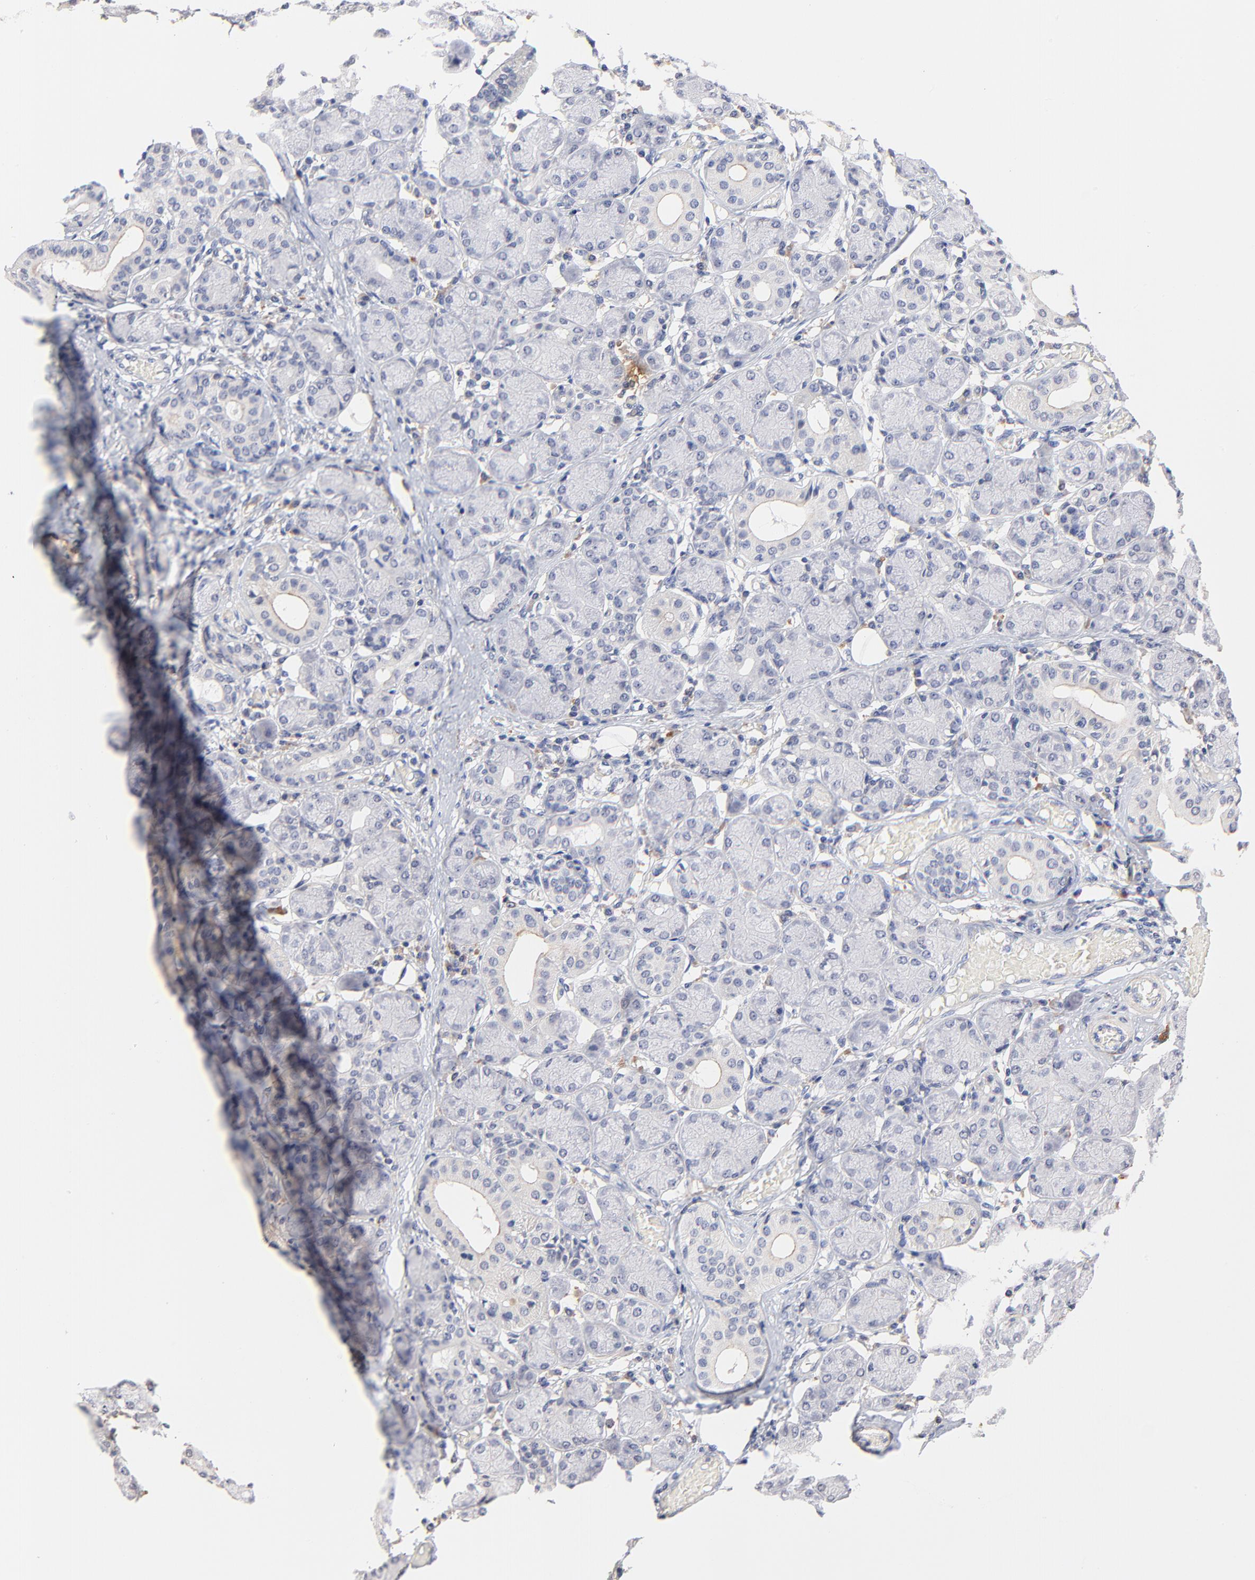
{"staining": {"intensity": "negative", "quantity": "none", "location": "none"}, "tissue": "salivary gland", "cell_type": "Glandular cells", "image_type": "normal", "snomed": [{"axis": "morphology", "description": "Normal tissue, NOS"}, {"axis": "topography", "description": "Salivary gland"}], "caption": "Glandular cells are negative for protein expression in benign human salivary gland. (Brightfield microscopy of DAB (3,3'-diaminobenzidine) IHC at high magnification).", "gene": "TWNK", "patient": {"sex": "female", "age": 24}}